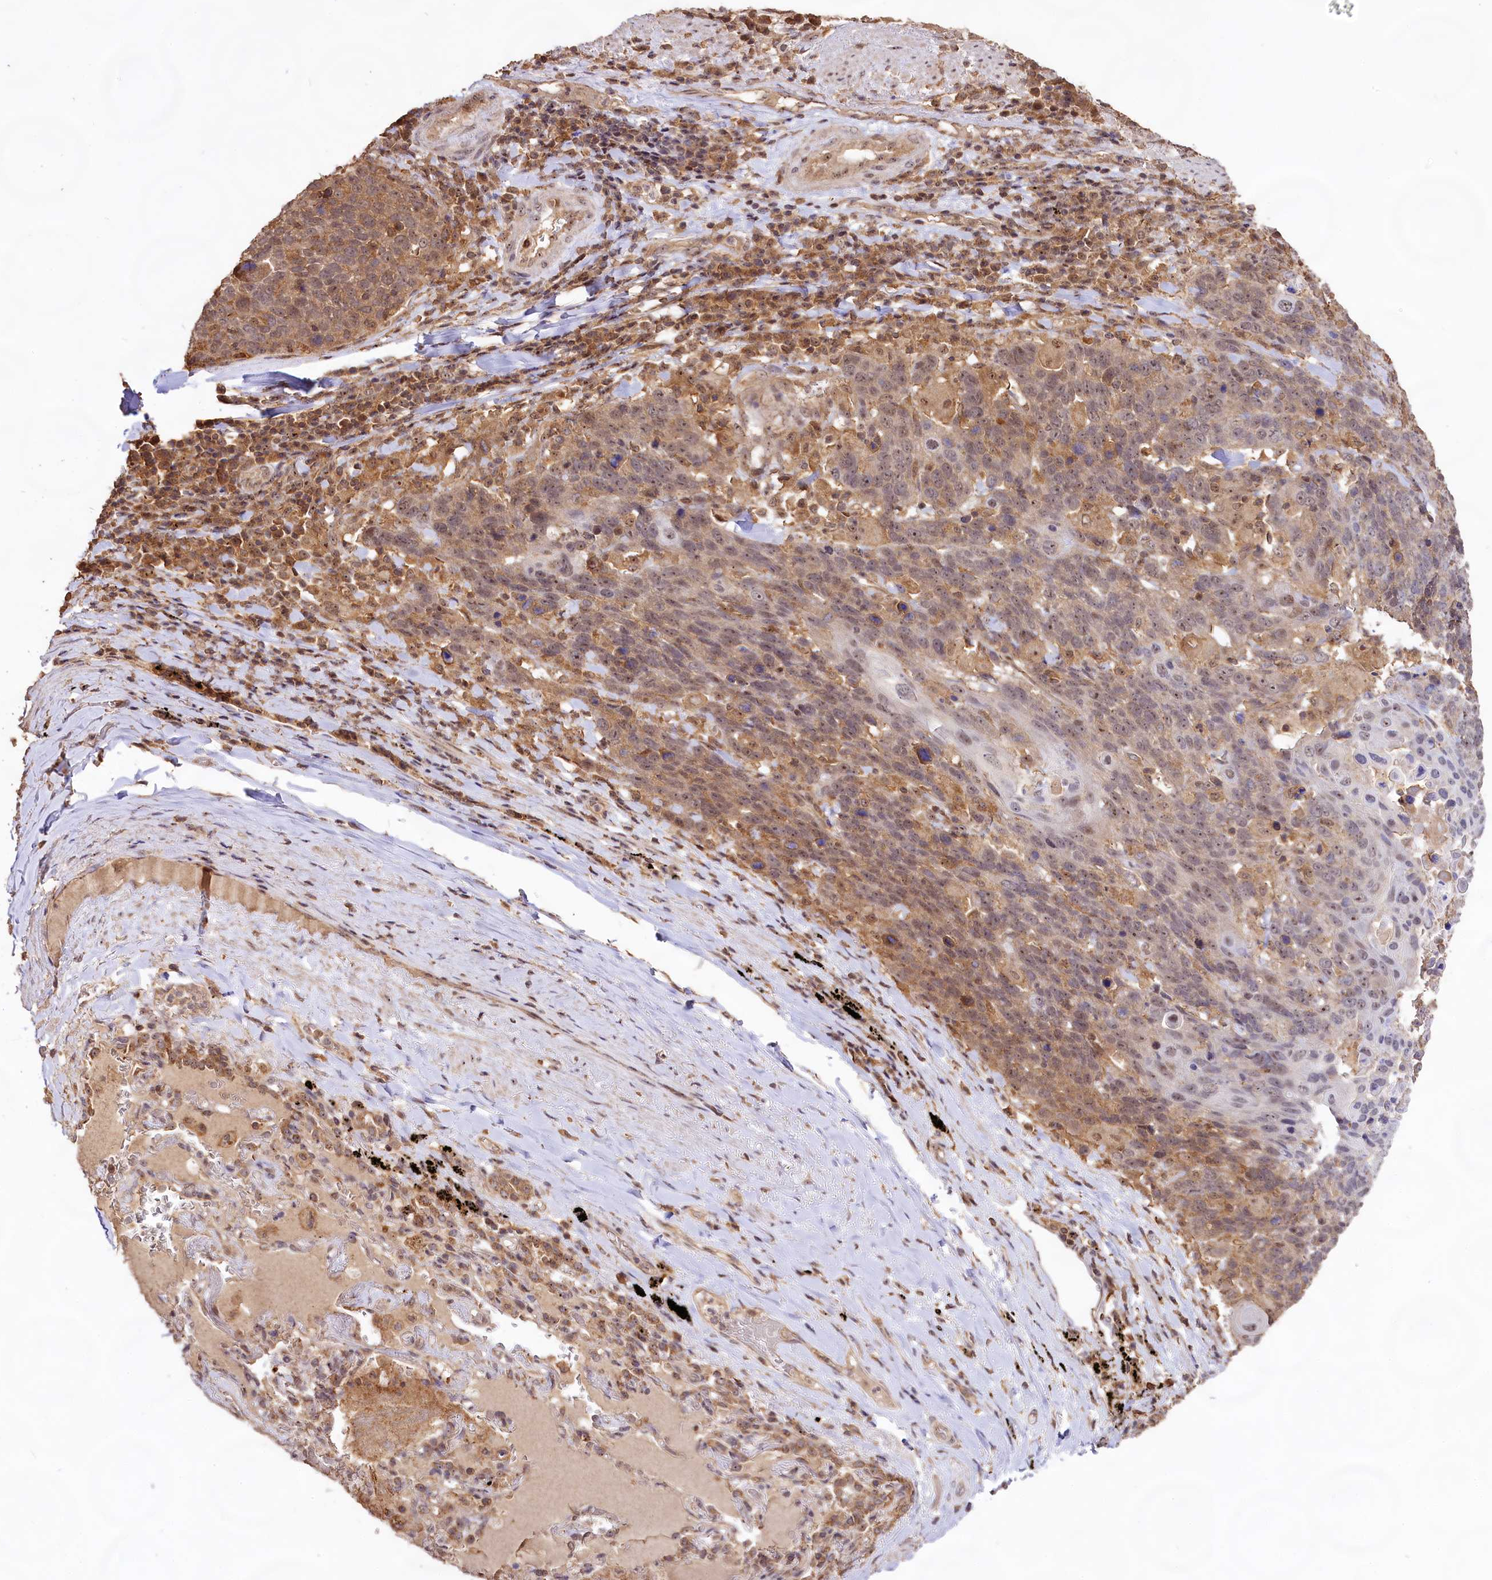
{"staining": {"intensity": "weak", "quantity": "25%-75%", "location": "cytoplasmic/membranous,nuclear"}, "tissue": "lung cancer", "cell_type": "Tumor cells", "image_type": "cancer", "snomed": [{"axis": "morphology", "description": "Squamous cell carcinoma, NOS"}, {"axis": "topography", "description": "Lung"}], "caption": "Immunohistochemical staining of lung squamous cell carcinoma exhibits weak cytoplasmic/membranous and nuclear protein positivity in approximately 25%-75% of tumor cells. (DAB (3,3'-diaminobenzidine) IHC, brown staining for protein, blue staining for nuclei).", "gene": "RRP8", "patient": {"sex": "male", "age": 66}}